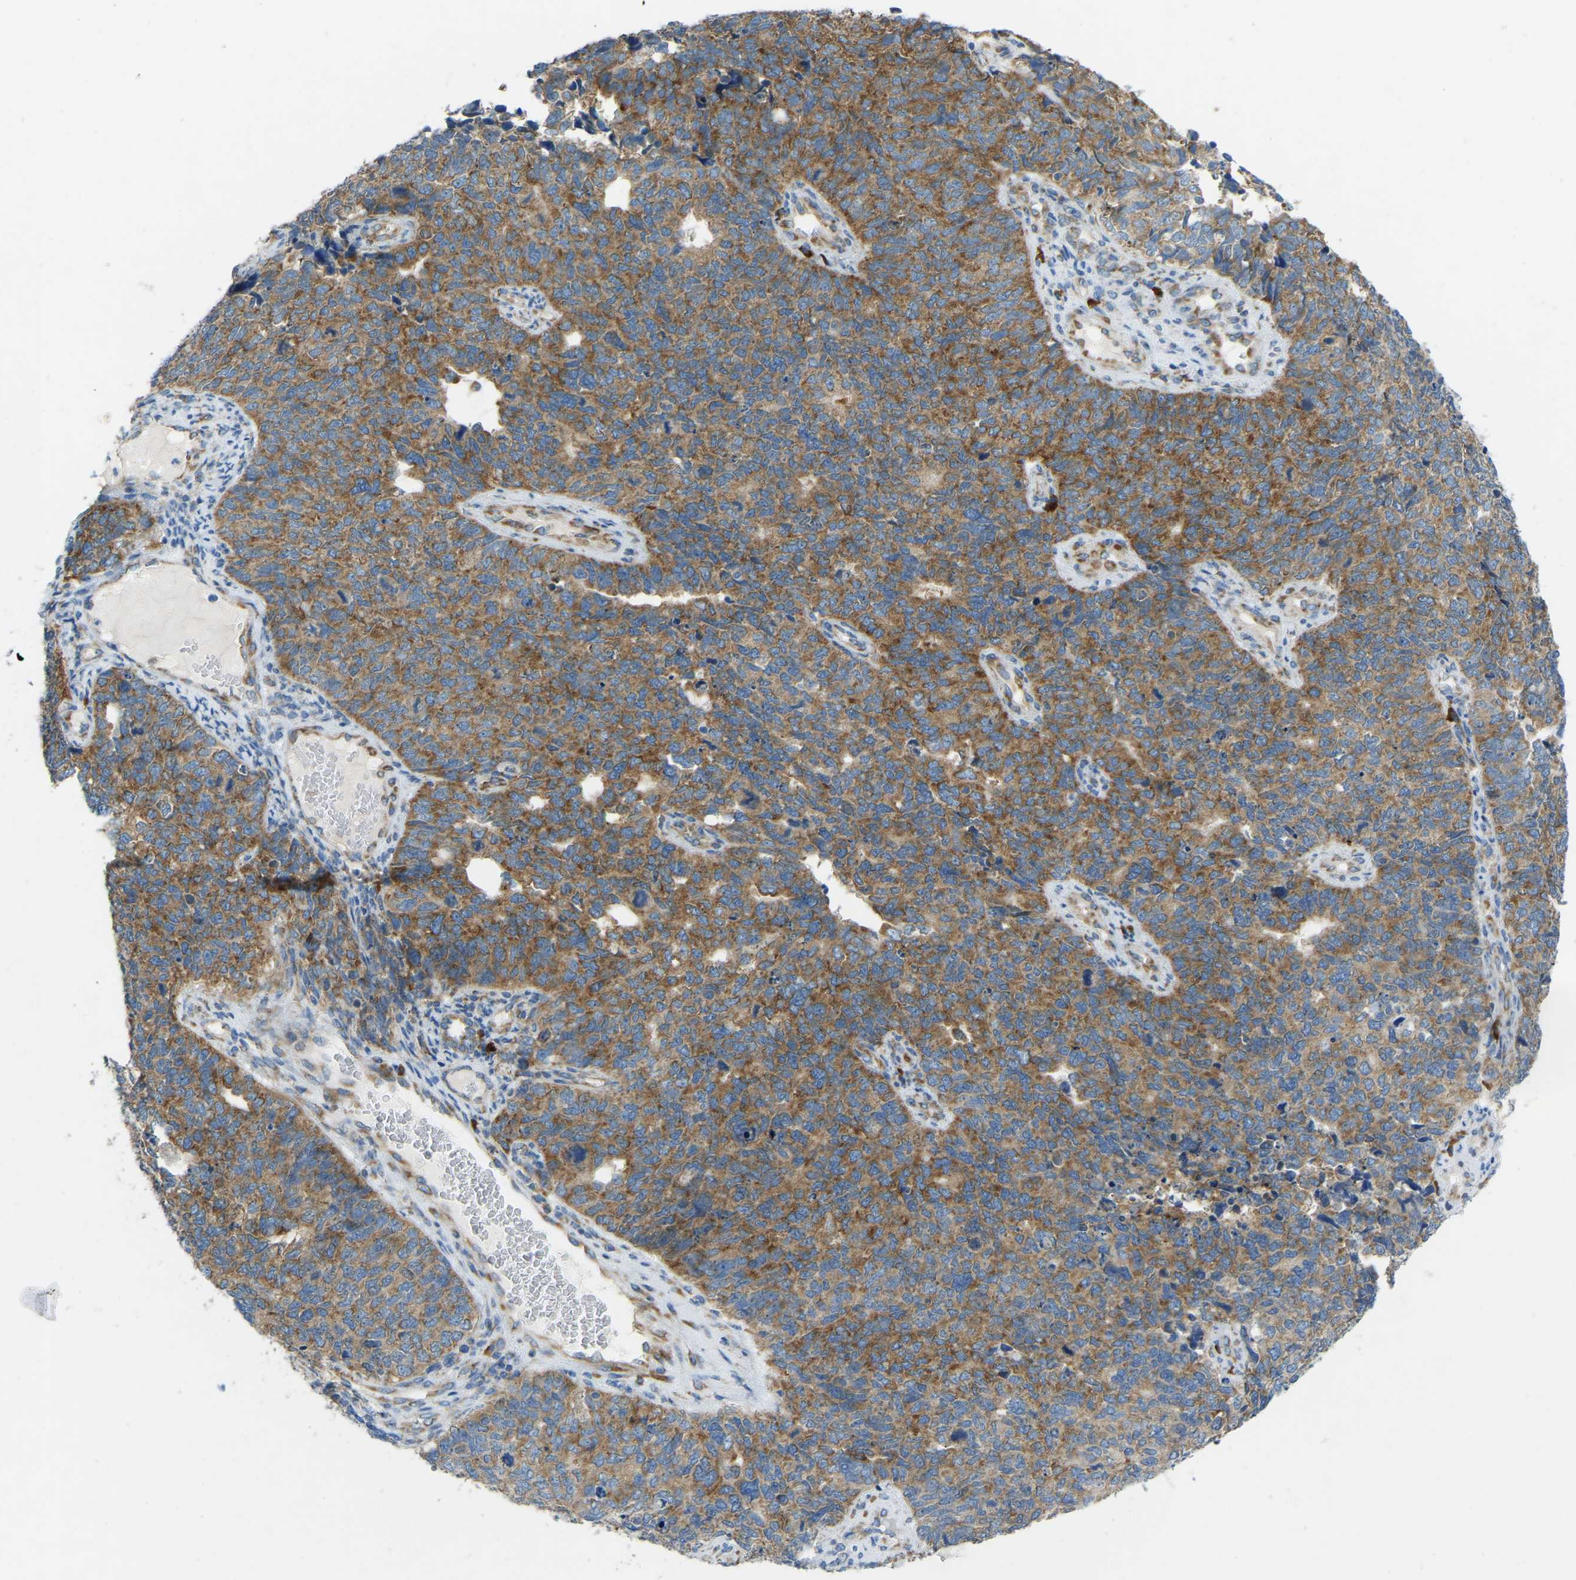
{"staining": {"intensity": "moderate", "quantity": ">75%", "location": "cytoplasmic/membranous"}, "tissue": "cervical cancer", "cell_type": "Tumor cells", "image_type": "cancer", "snomed": [{"axis": "morphology", "description": "Squamous cell carcinoma, NOS"}, {"axis": "topography", "description": "Cervix"}], "caption": "Immunohistochemistry (IHC) (DAB (3,3'-diaminobenzidine)) staining of human cervical cancer demonstrates moderate cytoplasmic/membranous protein expression in approximately >75% of tumor cells.", "gene": "SND1", "patient": {"sex": "female", "age": 63}}